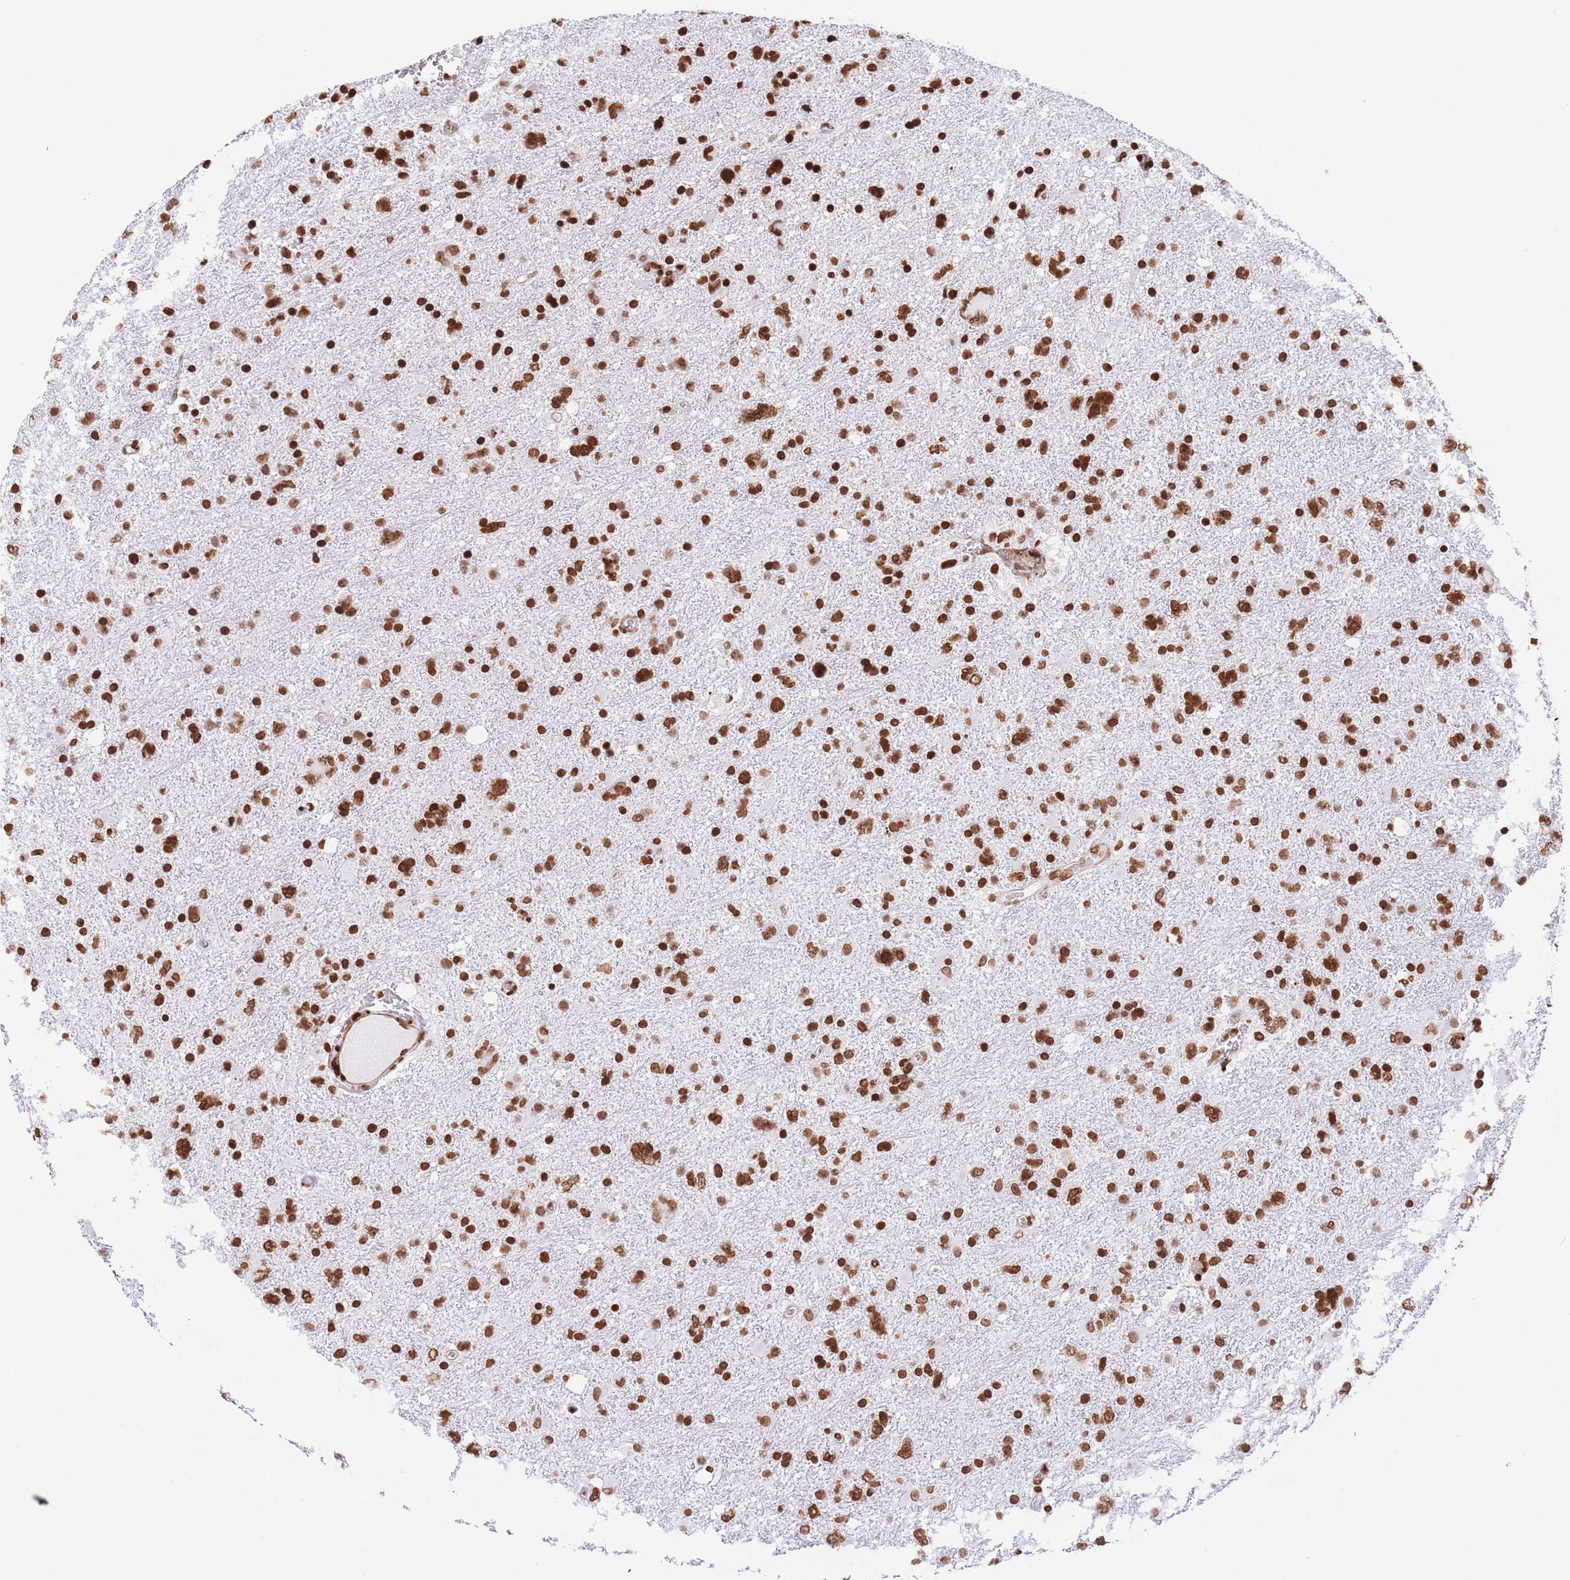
{"staining": {"intensity": "strong", "quantity": ">75%", "location": "nuclear"}, "tissue": "glioma", "cell_type": "Tumor cells", "image_type": "cancer", "snomed": [{"axis": "morphology", "description": "Glioma, malignant, High grade"}, {"axis": "topography", "description": "Brain"}], "caption": "High-power microscopy captured an immunohistochemistry (IHC) image of malignant high-grade glioma, revealing strong nuclear expression in about >75% of tumor cells.", "gene": "H2BC11", "patient": {"sex": "male", "age": 61}}